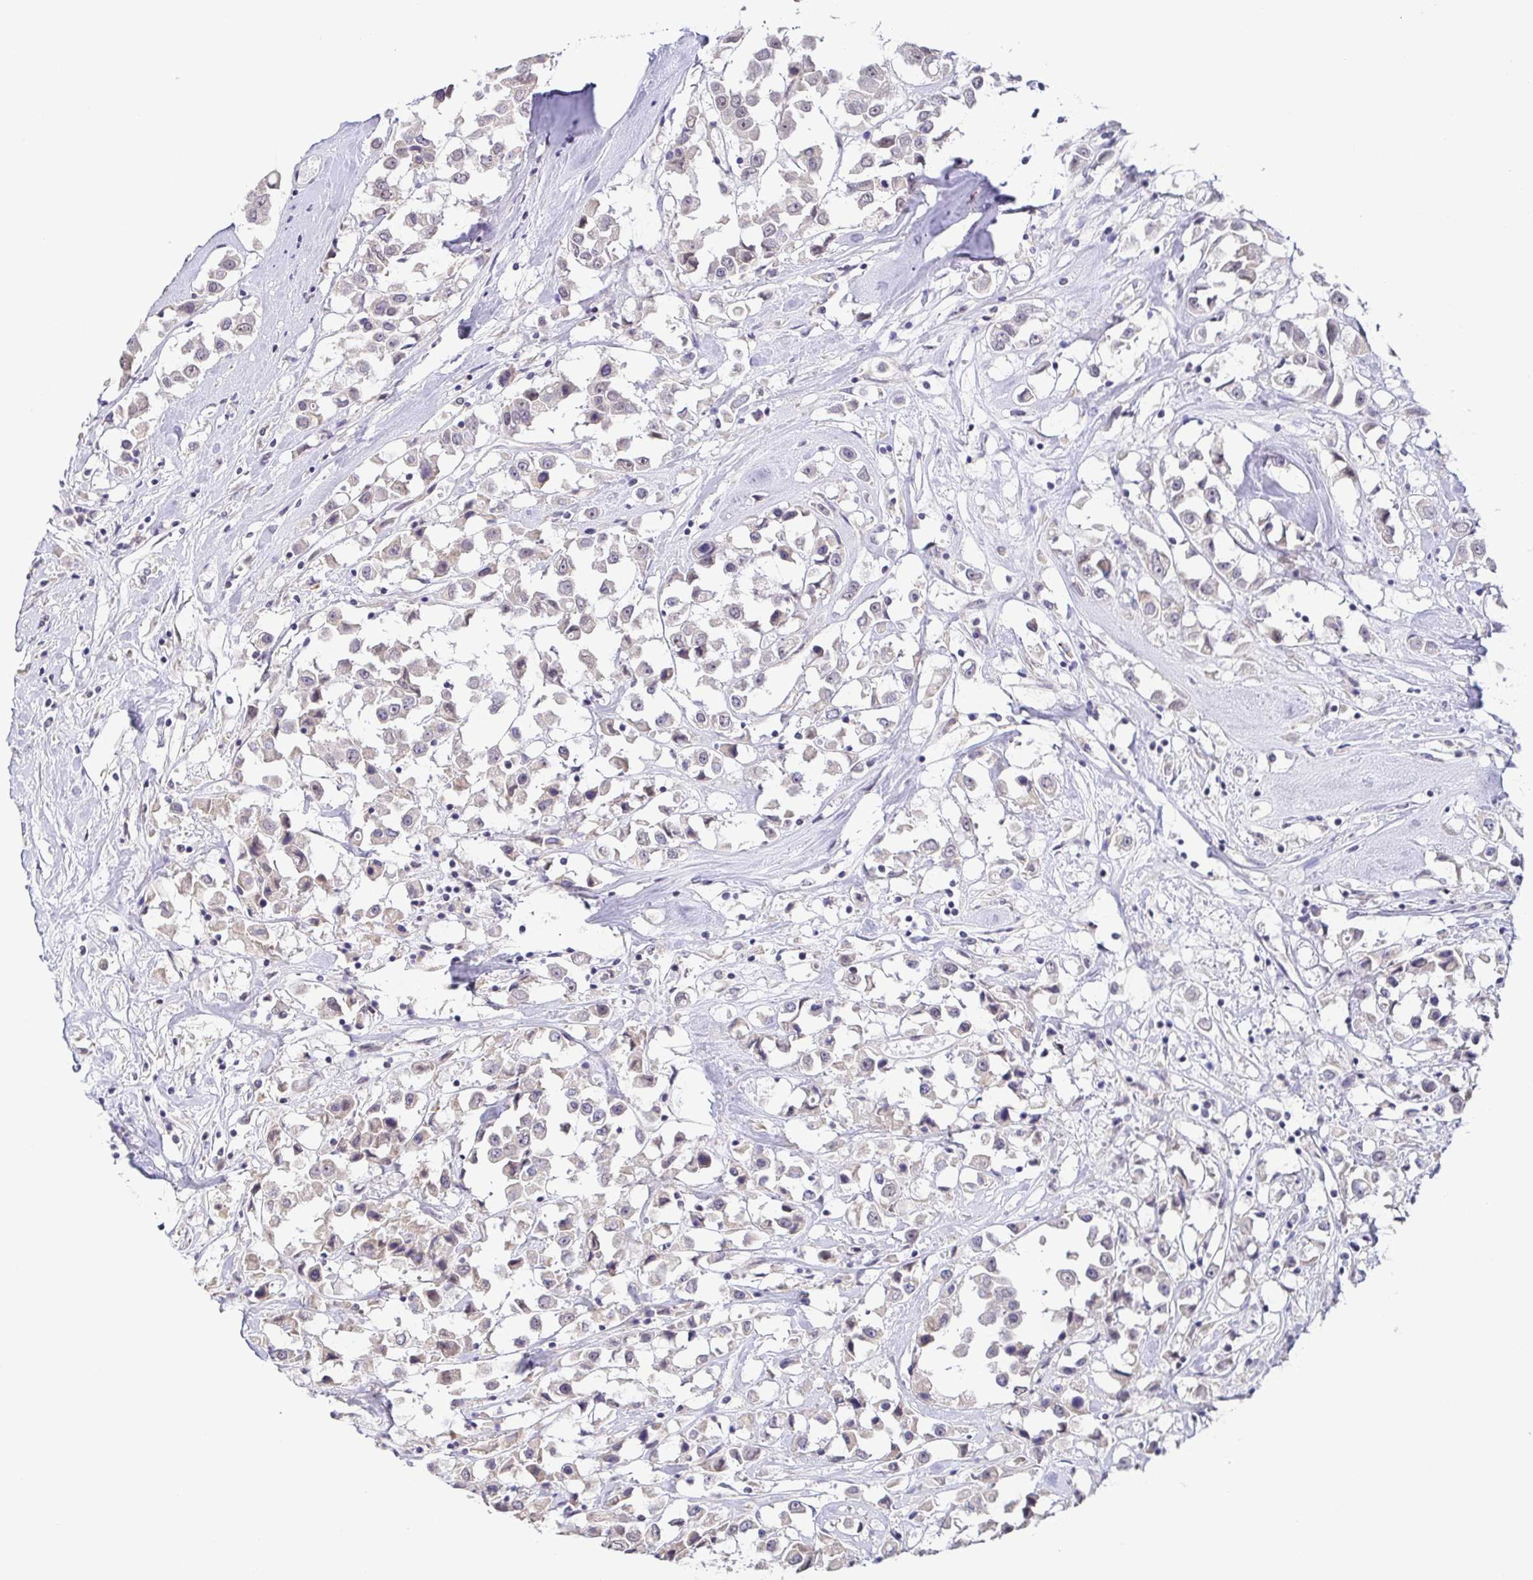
{"staining": {"intensity": "negative", "quantity": "none", "location": "none"}, "tissue": "breast cancer", "cell_type": "Tumor cells", "image_type": "cancer", "snomed": [{"axis": "morphology", "description": "Duct carcinoma"}, {"axis": "topography", "description": "Breast"}], "caption": "Immunohistochemistry (IHC) image of human breast cancer (invasive ductal carcinoma) stained for a protein (brown), which reveals no positivity in tumor cells. (DAB IHC, high magnification).", "gene": "NEFH", "patient": {"sex": "female", "age": 61}}